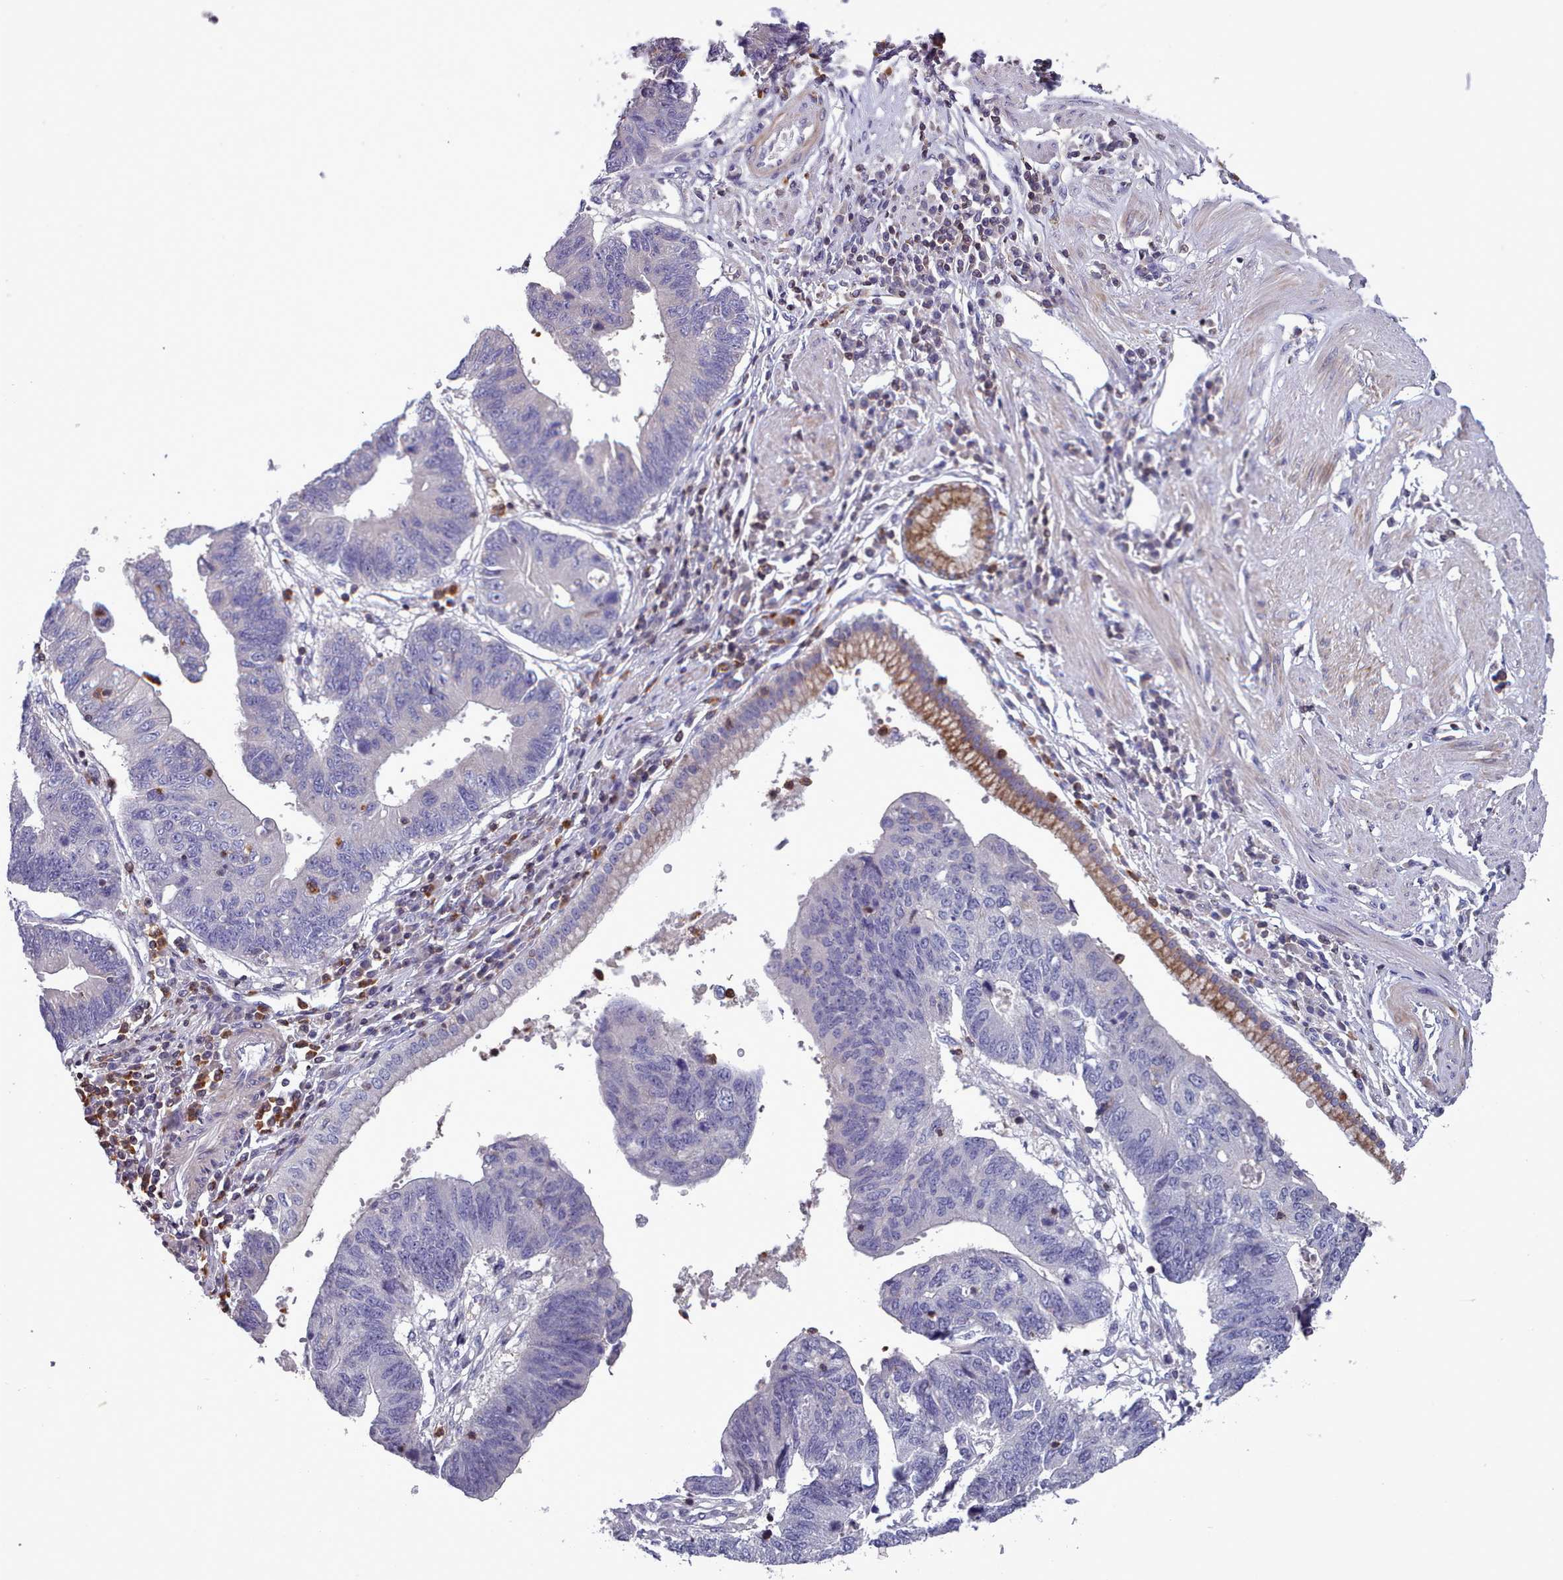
{"staining": {"intensity": "negative", "quantity": "none", "location": "none"}, "tissue": "stomach cancer", "cell_type": "Tumor cells", "image_type": "cancer", "snomed": [{"axis": "morphology", "description": "Adenocarcinoma, NOS"}, {"axis": "topography", "description": "Stomach"}], "caption": "Stomach cancer (adenocarcinoma) stained for a protein using IHC displays no staining tumor cells.", "gene": "RAC2", "patient": {"sex": "male", "age": 59}}